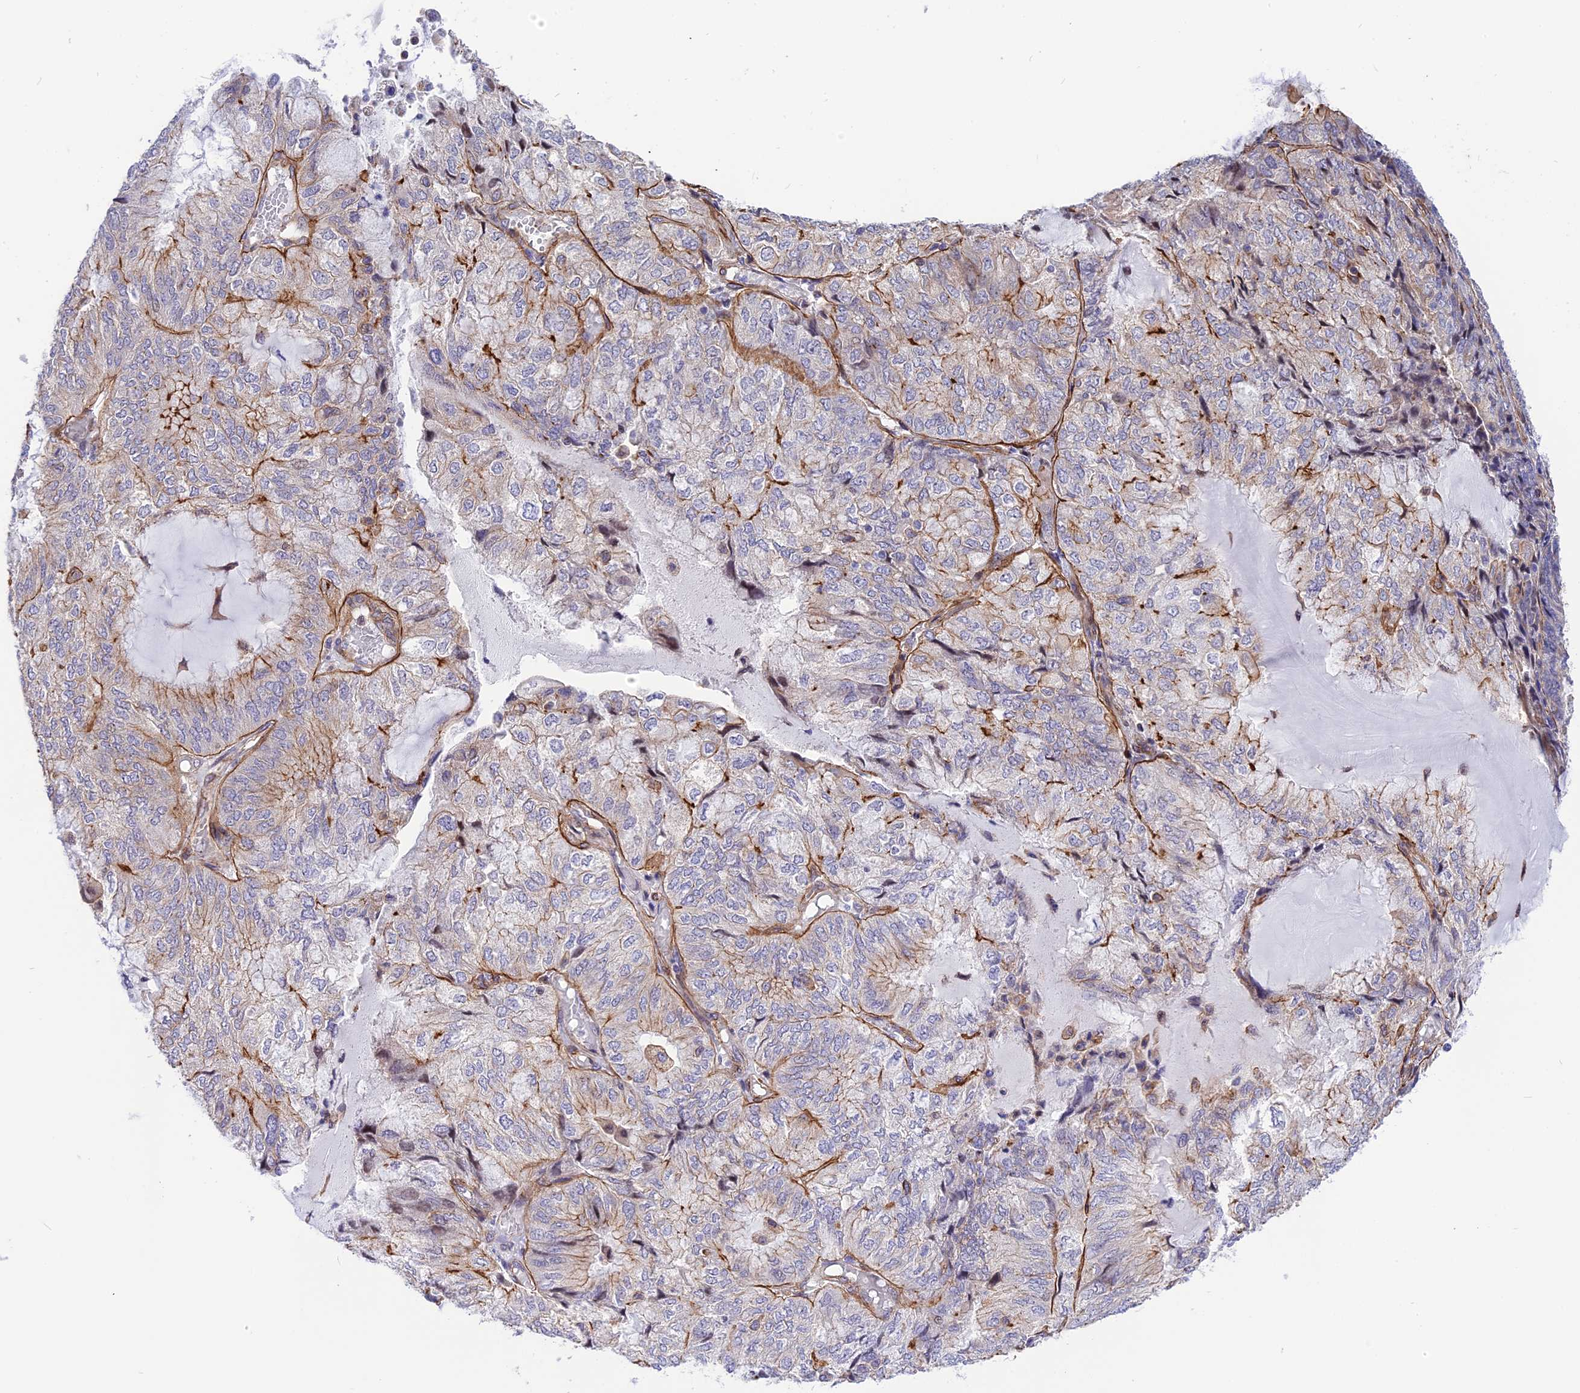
{"staining": {"intensity": "moderate", "quantity": "25%-75%", "location": "cytoplasmic/membranous"}, "tissue": "endometrial cancer", "cell_type": "Tumor cells", "image_type": "cancer", "snomed": [{"axis": "morphology", "description": "Adenocarcinoma, NOS"}, {"axis": "topography", "description": "Endometrium"}], "caption": "Immunohistochemistry (IHC) (DAB (3,3'-diaminobenzidine)) staining of adenocarcinoma (endometrial) reveals moderate cytoplasmic/membranous protein positivity in approximately 25%-75% of tumor cells.", "gene": "R3HDM4", "patient": {"sex": "female", "age": 81}}